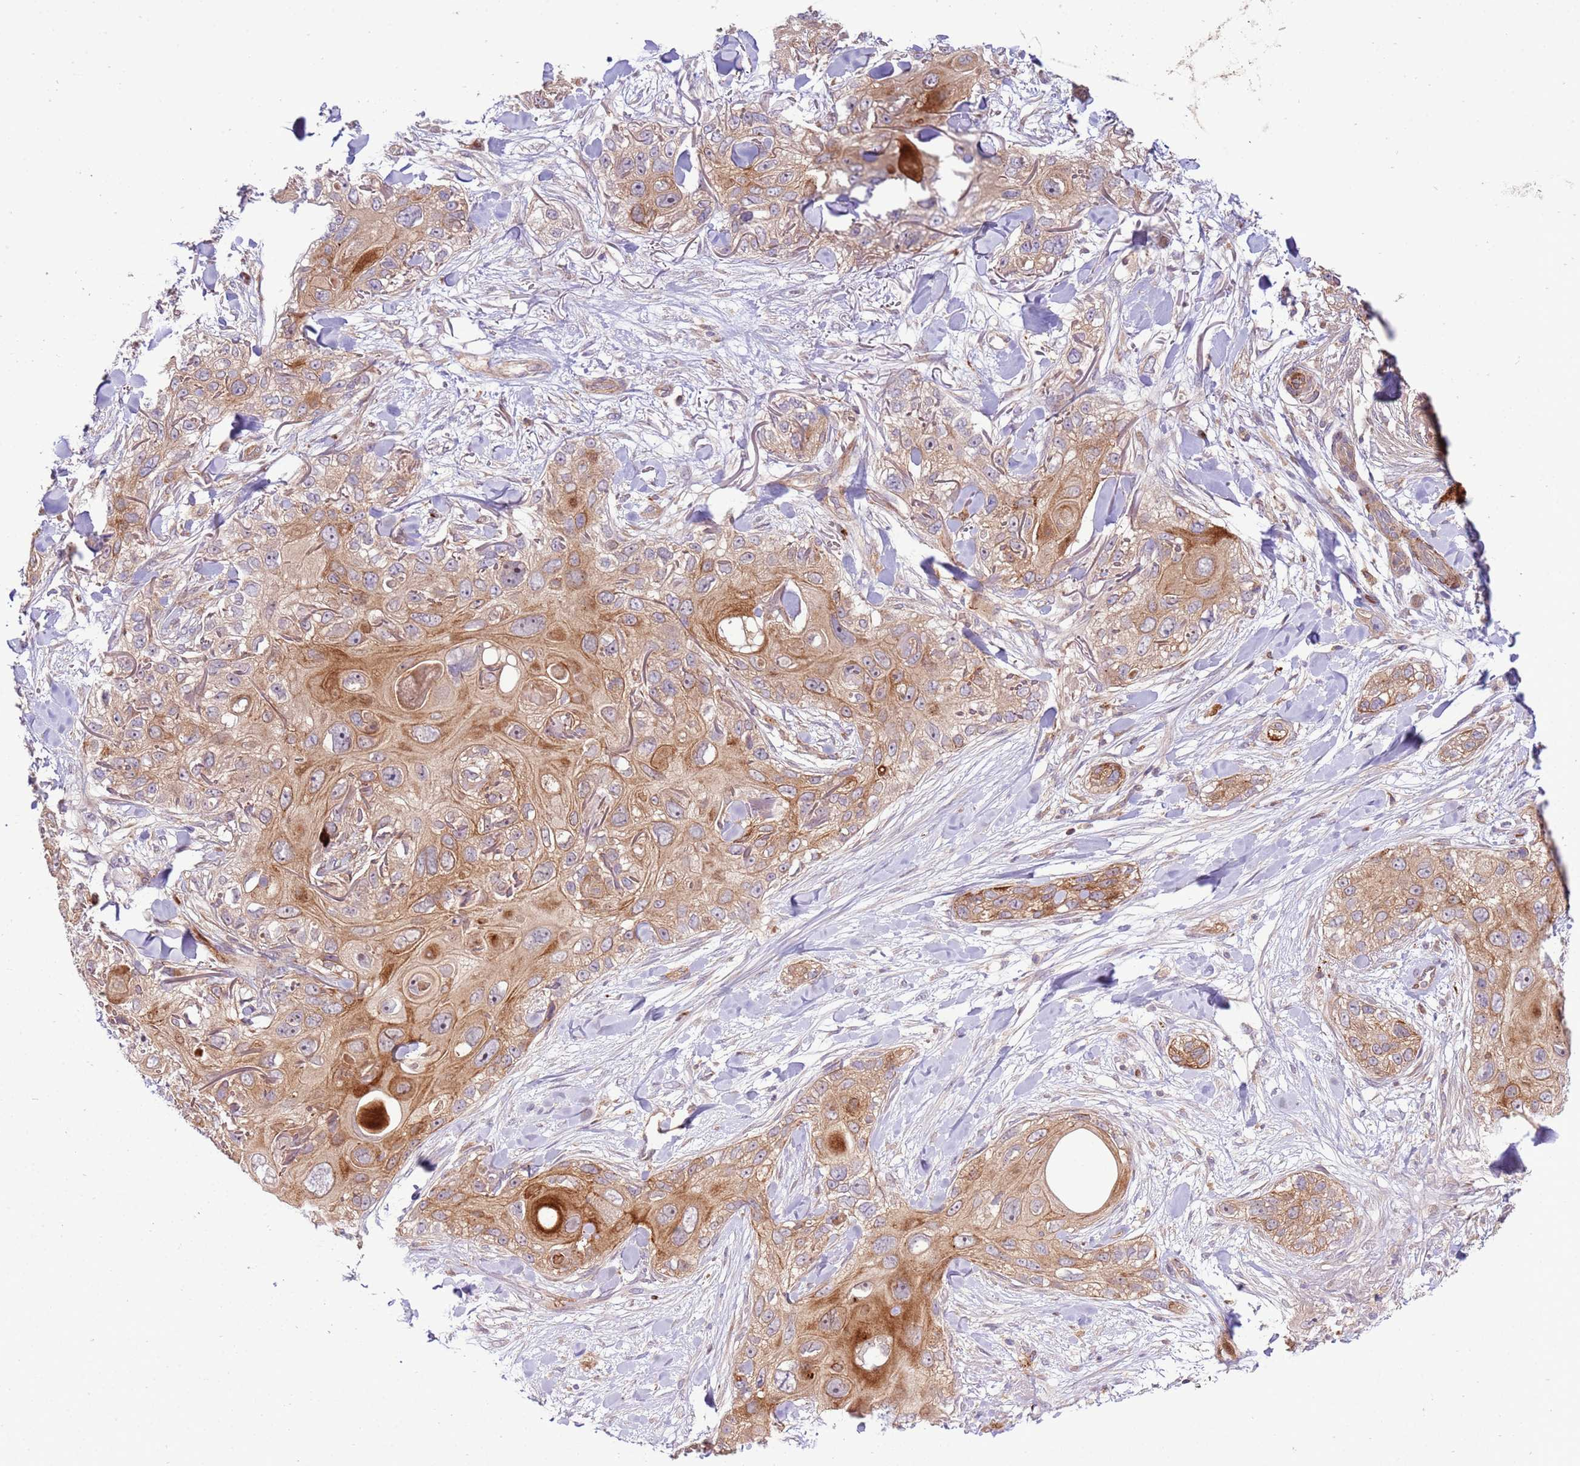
{"staining": {"intensity": "moderate", "quantity": "25%-75%", "location": "cytoplasmic/membranous"}, "tissue": "skin cancer", "cell_type": "Tumor cells", "image_type": "cancer", "snomed": [{"axis": "morphology", "description": "Normal tissue, NOS"}, {"axis": "morphology", "description": "Squamous cell carcinoma, NOS"}, {"axis": "topography", "description": "Skin"}], "caption": "A medium amount of moderate cytoplasmic/membranous positivity is seen in approximately 25%-75% of tumor cells in skin cancer (squamous cell carcinoma) tissue. (Brightfield microscopy of DAB IHC at high magnification).", "gene": "ZNF624", "patient": {"sex": "male", "age": 72}}